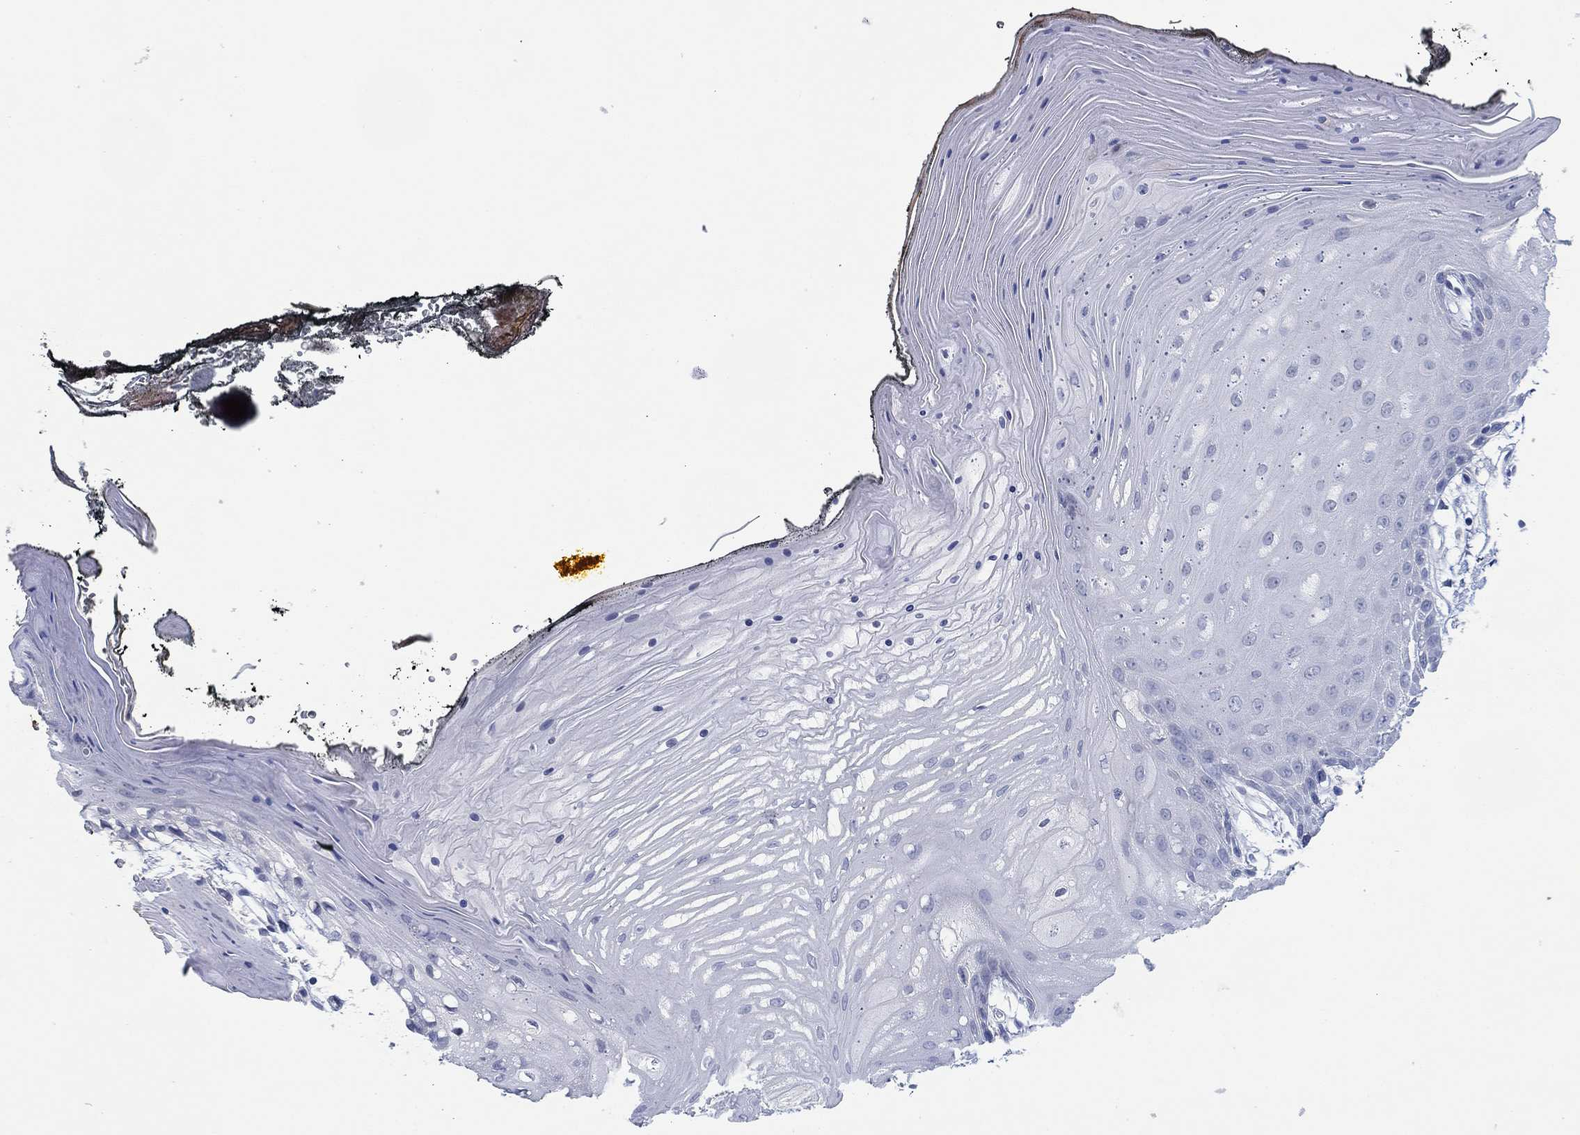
{"staining": {"intensity": "negative", "quantity": "none", "location": "none"}, "tissue": "oral mucosa", "cell_type": "Squamous epithelial cells", "image_type": "normal", "snomed": [{"axis": "morphology", "description": "Normal tissue, NOS"}, {"axis": "morphology", "description": "Squamous cell carcinoma, NOS"}, {"axis": "topography", "description": "Oral tissue"}, {"axis": "topography", "description": "Head-Neck"}], "caption": "Immunohistochemistry (IHC) micrograph of normal human oral mucosa stained for a protein (brown), which demonstrates no positivity in squamous epithelial cells.", "gene": "POU5F1", "patient": {"sex": "male", "age": 65}}